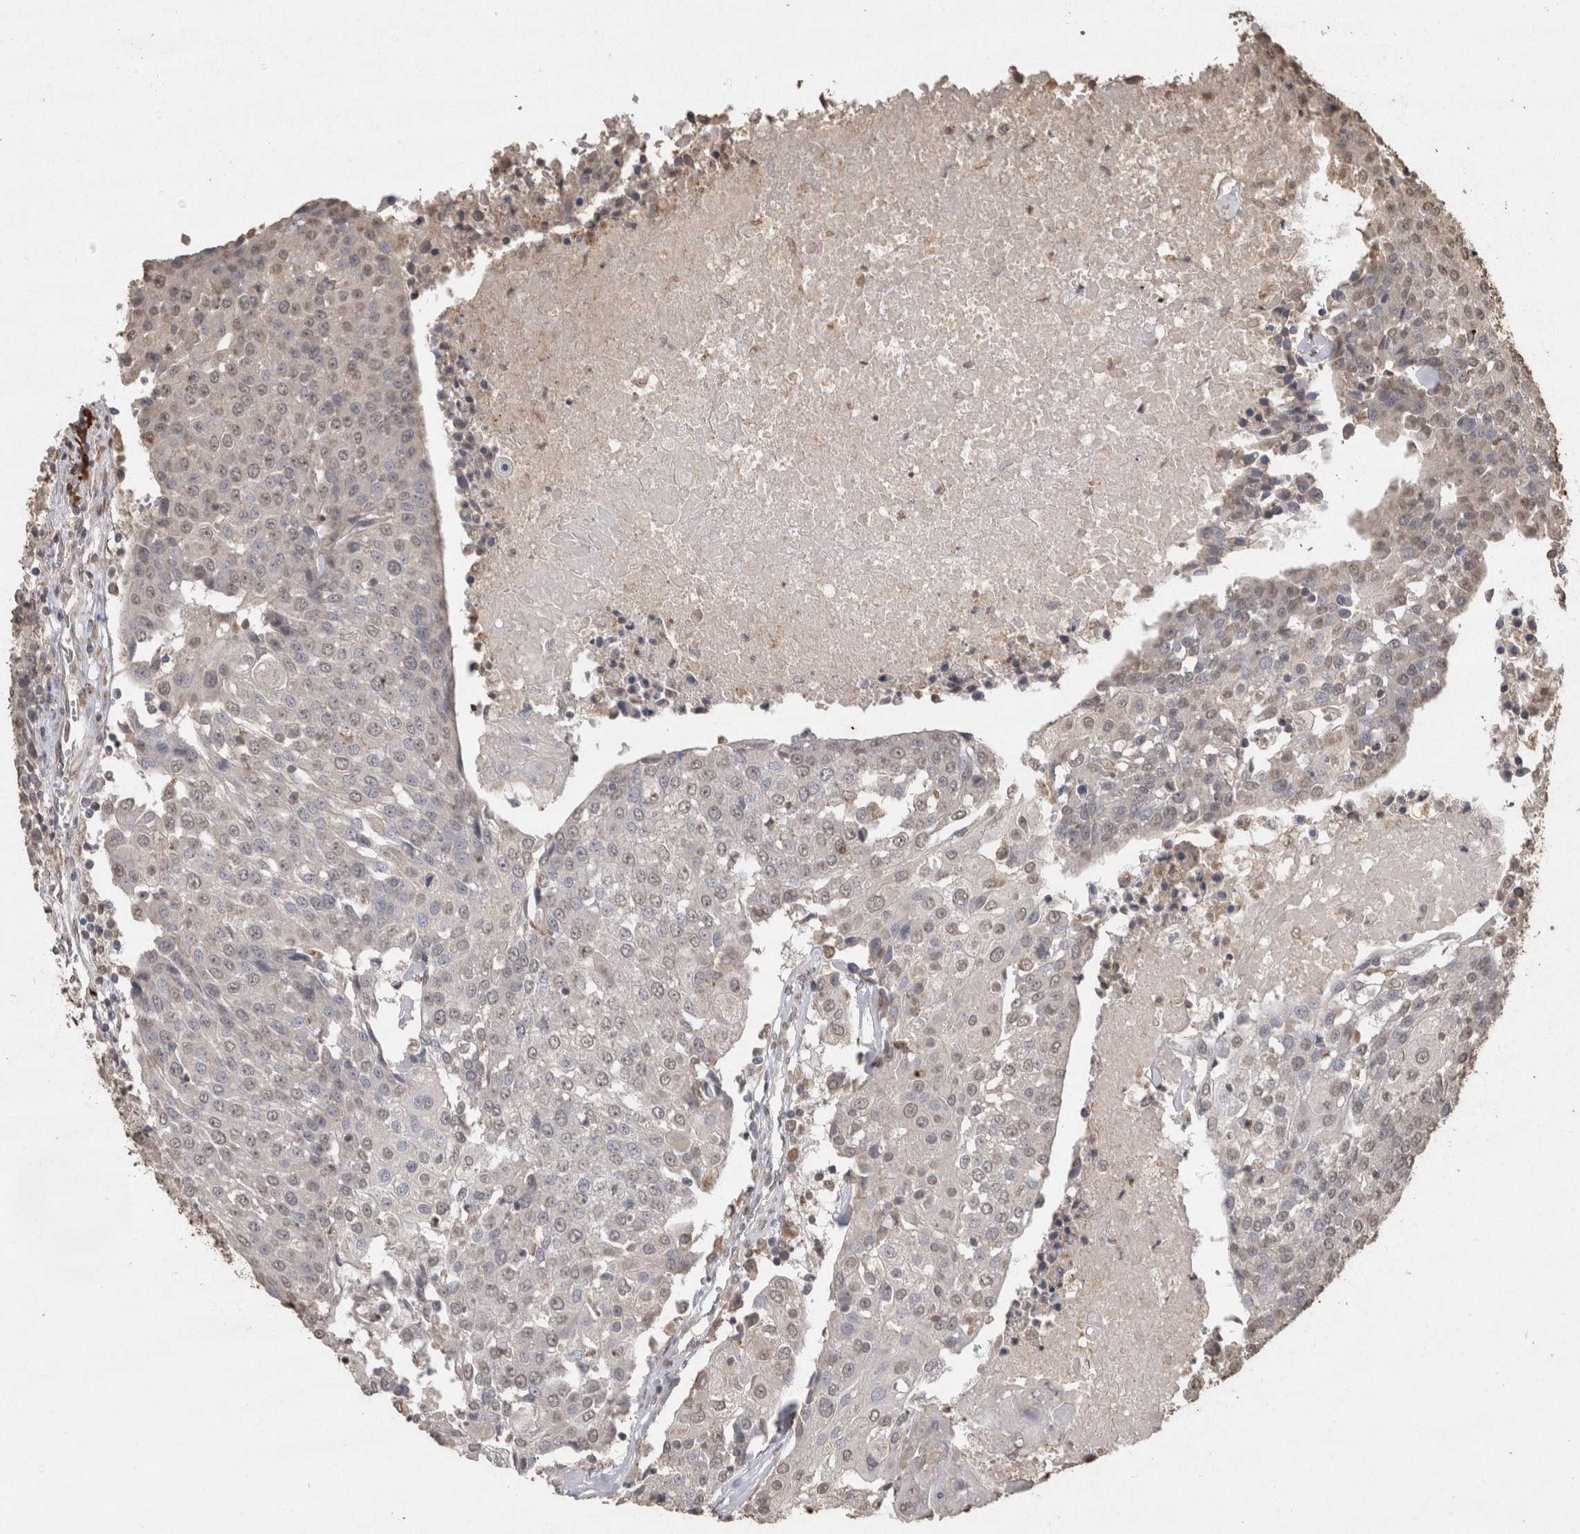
{"staining": {"intensity": "weak", "quantity": "<25%", "location": "nuclear"}, "tissue": "urothelial cancer", "cell_type": "Tumor cells", "image_type": "cancer", "snomed": [{"axis": "morphology", "description": "Urothelial carcinoma, High grade"}, {"axis": "topography", "description": "Urinary bladder"}], "caption": "Immunohistochemistry (IHC) micrograph of neoplastic tissue: urothelial cancer stained with DAB (3,3'-diaminobenzidine) displays no significant protein expression in tumor cells.", "gene": "CRELD2", "patient": {"sex": "female", "age": 85}}